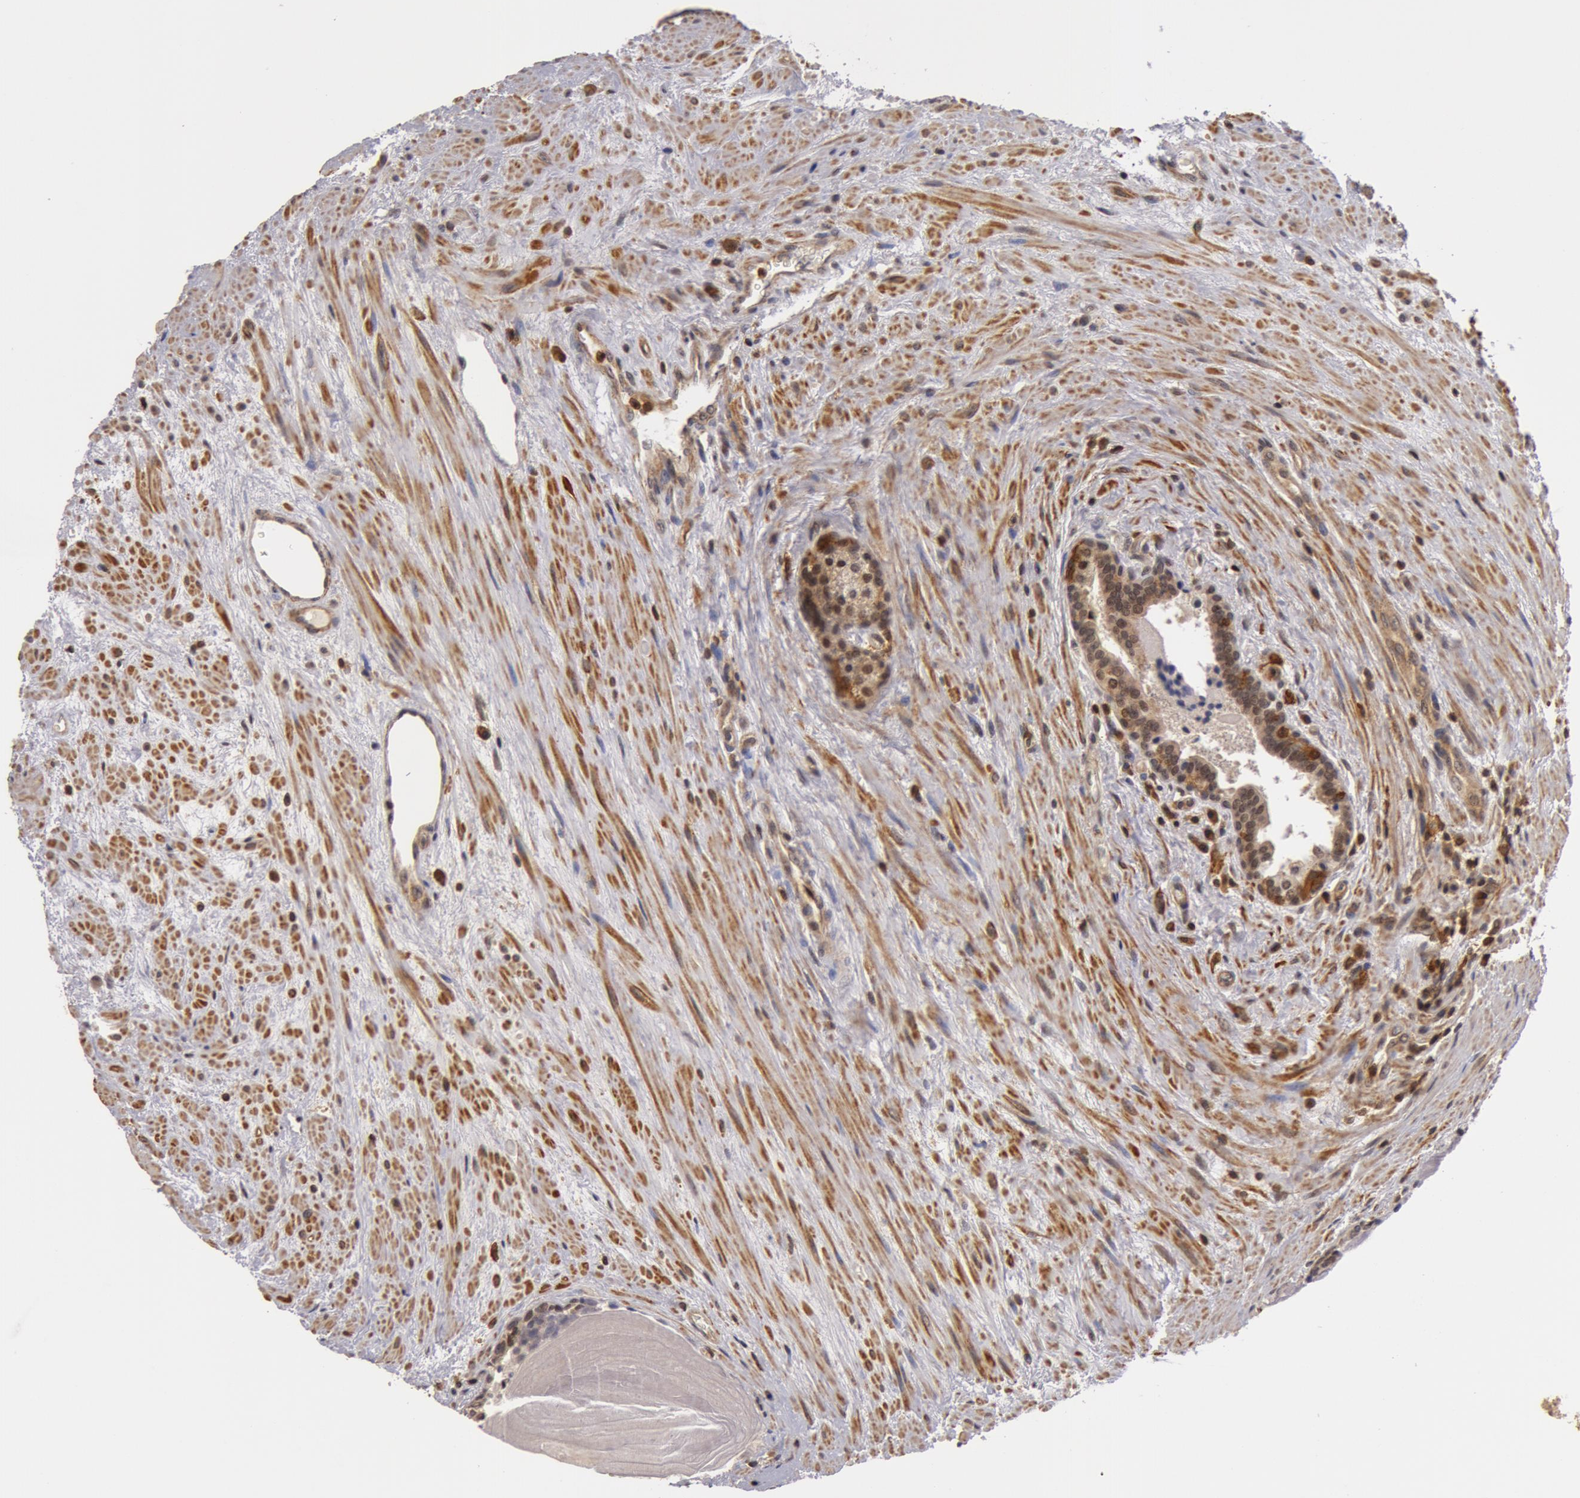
{"staining": {"intensity": "moderate", "quantity": ">75%", "location": "cytoplasmic/membranous"}, "tissue": "prostate", "cell_type": "Glandular cells", "image_type": "normal", "snomed": [{"axis": "morphology", "description": "Normal tissue, NOS"}, {"axis": "topography", "description": "Prostate"}], "caption": "Brown immunohistochemical staining in normal human prostate demonstrates moderate cytoplasmic/membranous positivity in approximately >75% of glandular cells. The staining was performed using DAB (3,3'-diaminobenzidine), with brown indicating positive protein expression. Nuclei are stained blue with hematoxylin.", "gene": "ZNF350", "patient": {"sex": "male", "age": 65}}